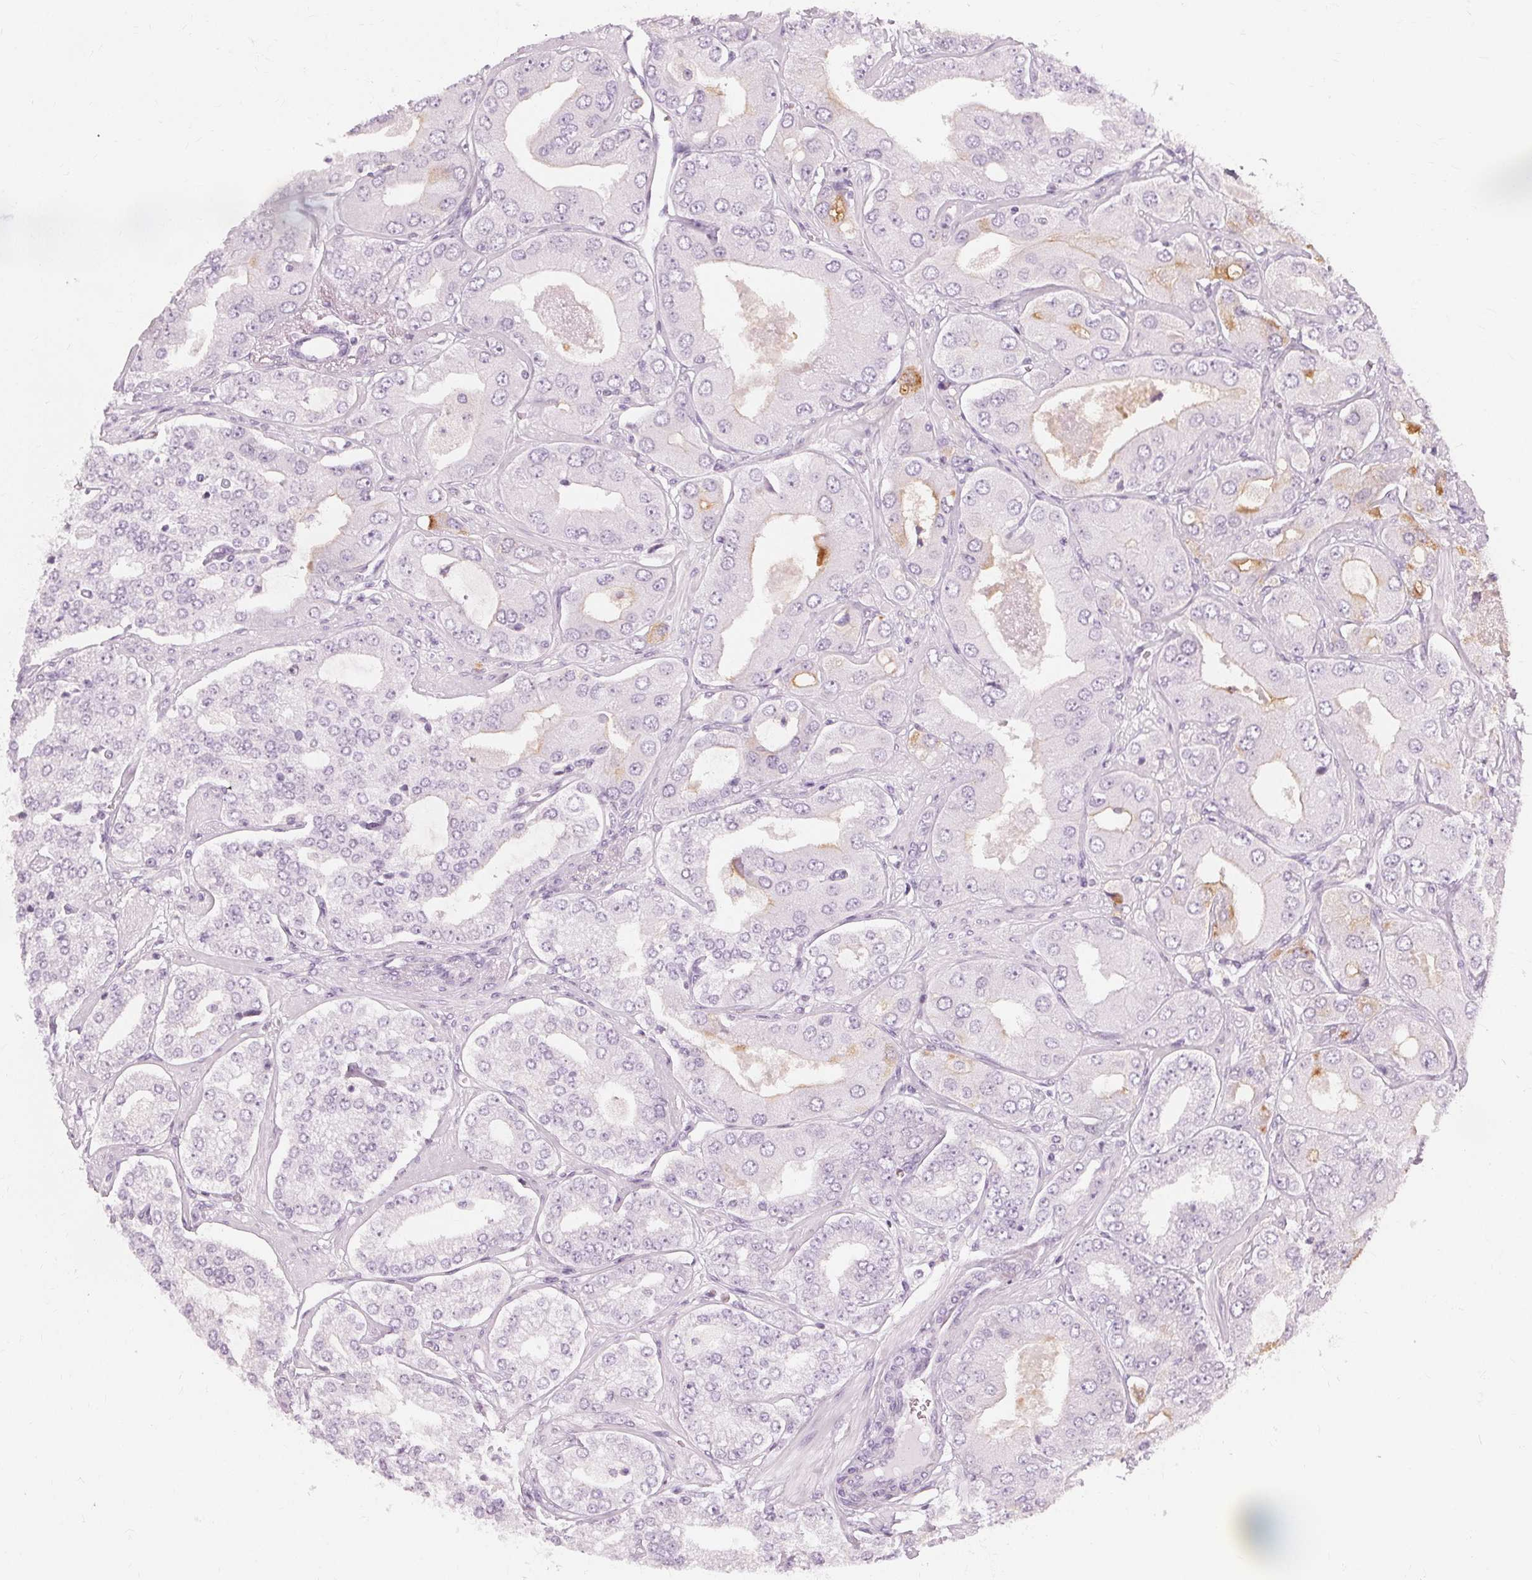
{"staining": {"intensity": "negative", "quantity": "none", "location": "none"}, "tissue": "prostate cancer", "cell_type": "Tumor cells", "image_type": "cancer", "snomed": [{"axis": "morphology", "description": "Adenocarcinoma, Low grade"}, {"axis": "topography", "description": "Prostate"}], "caption": "Tumor cells show no significant protein positivity in prostate cancer (low-grade adenocarcinoma).", "gene": "MUC12", "patient": {"sex": "male", "age": 60}}